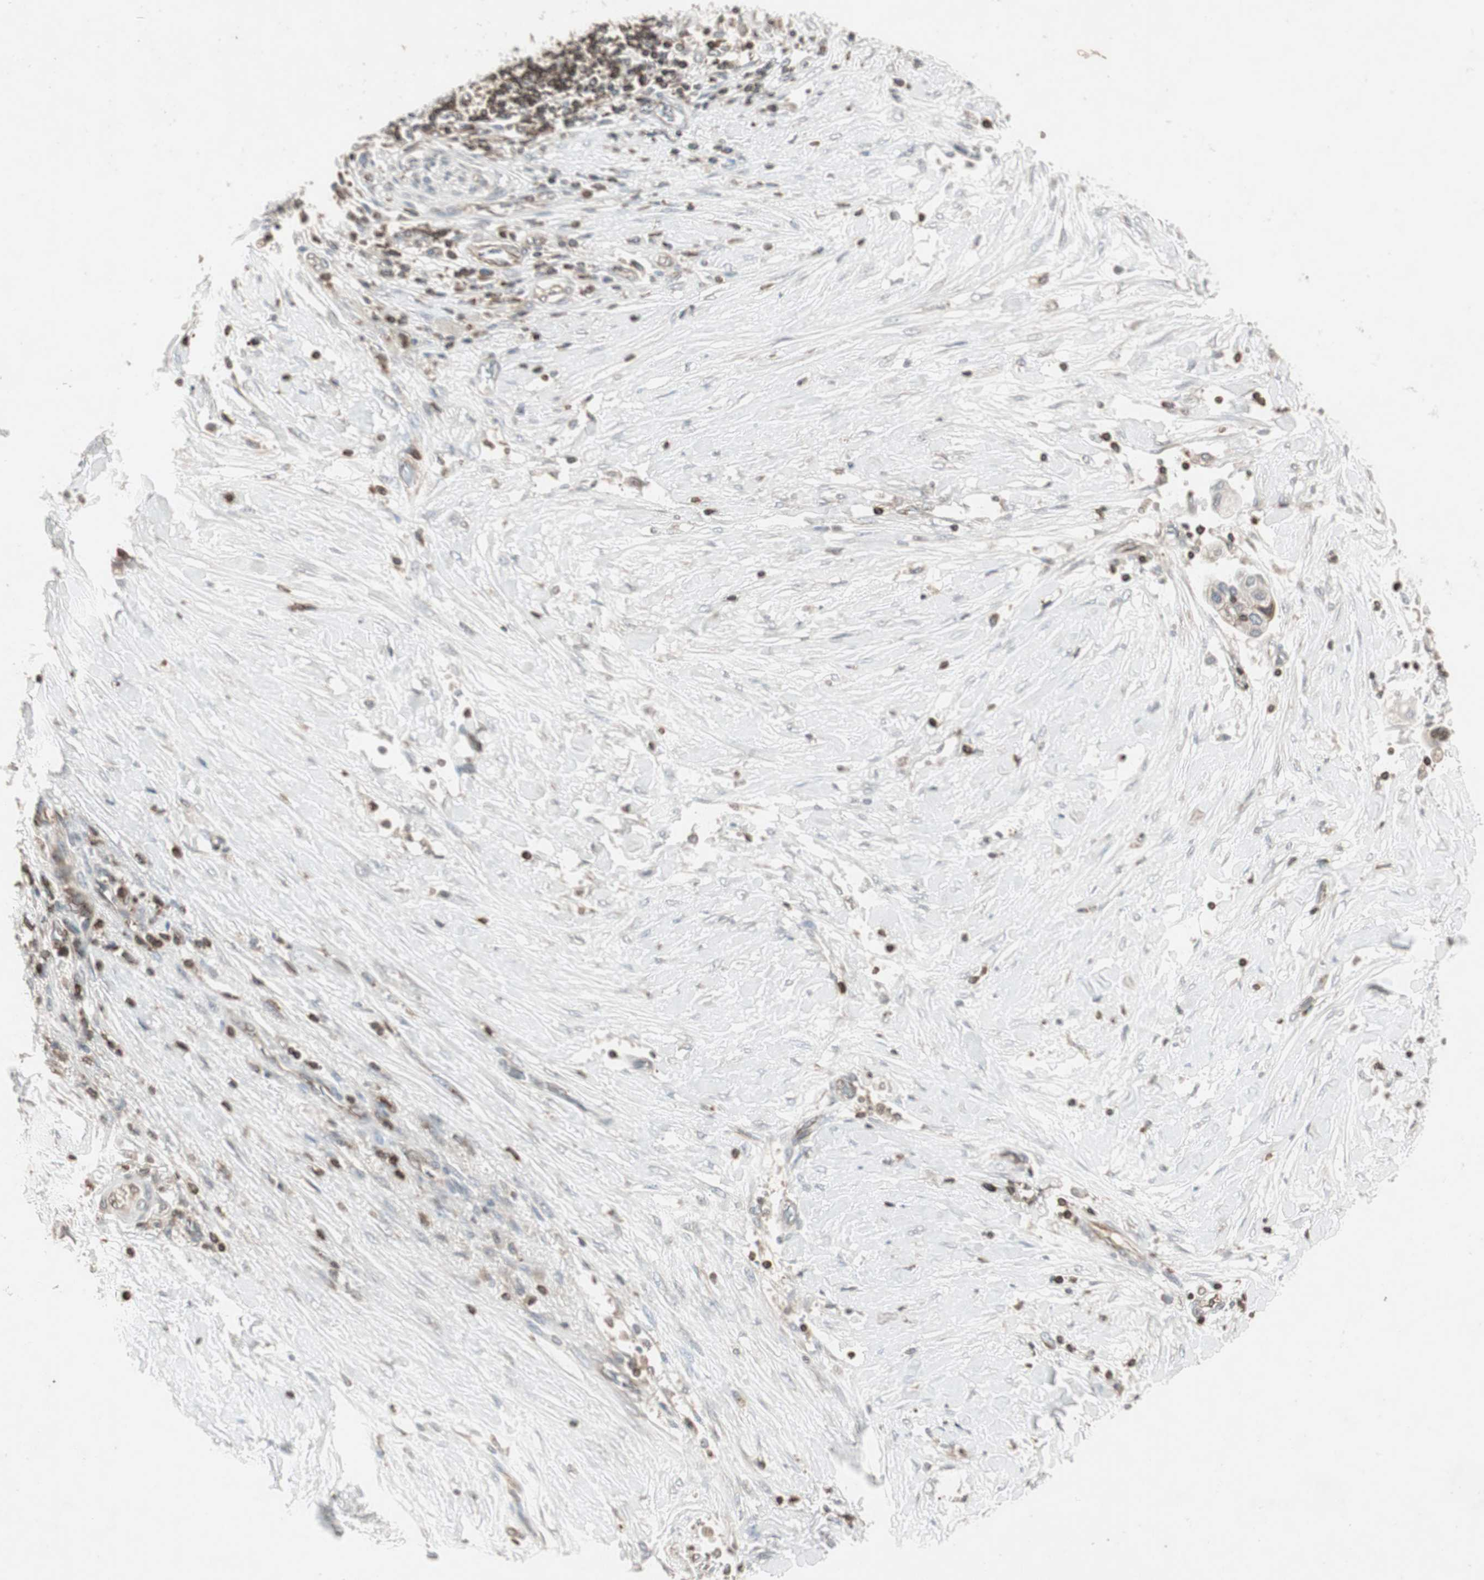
{"staining": {"intensity": "weak", "quantity": ">75%", "location": "cytoplasmic/membranous"}, "tissue": "pancreatic cancer", "cell_type": "Tumor cells", "image_type": "cancer", "snomed": [{"axis": "morphology", "description": "Adenocarcinoma, NOS"}, {"axis": "topography", "description": "Pancreas"}], "caption": "Immunohistochemistry (IHC) (DAB) staining of human adenocarcinoma (pancreatic) reveals weak cytoplasmic/membranous protein positivity in about >75% of tumor cells.", "gene": "ARHGEF1", "patient": {"sex": "female", "age": 70}}